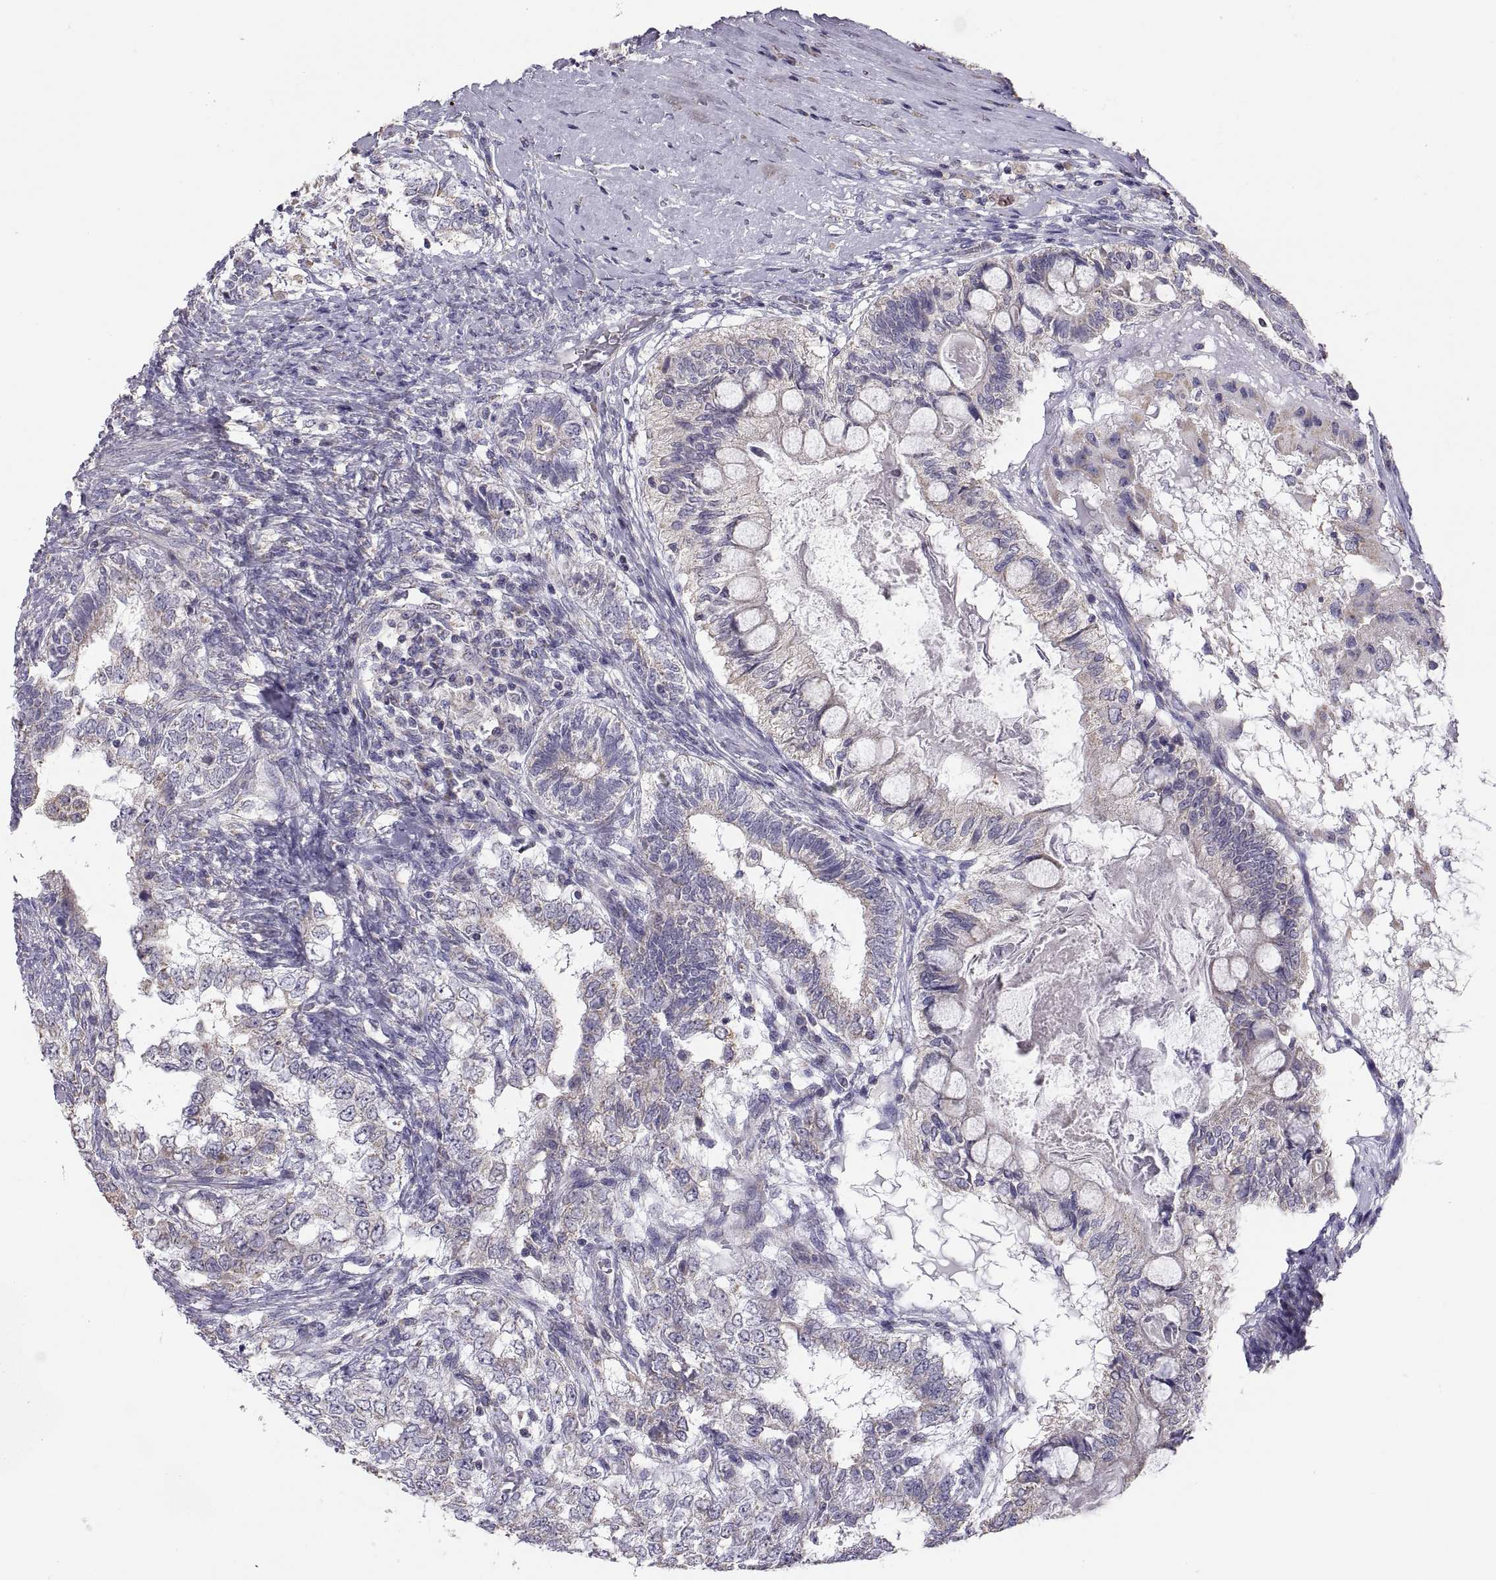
{"staining": {"intensity": "weak", "quantity": "<25%", "location": "cytoplasmic/membranous"}, "tissue": "testis cancer", "cell_type": "Tumor cells", "image_type": "cancer", "snomed": [{"axis": "morphology", "description": "Seminoma, NOS"}, {"axis": "morphology", "description": "Carcinoma, Embryonal, NOS"}, {"axis": "topography", "description": "Testis"}], "caption": "This is a image of IHC staining of testis embryonal carcinoma, which shows no positivity in tumor cells. Brightfield microscopy of immunohistochemistry (IHC) stained with DAB (brown) and hematoxylin (blue), captured at high magnification.", "gene": "TNNC1", "patient": {"sex": "male", "age": 41}}